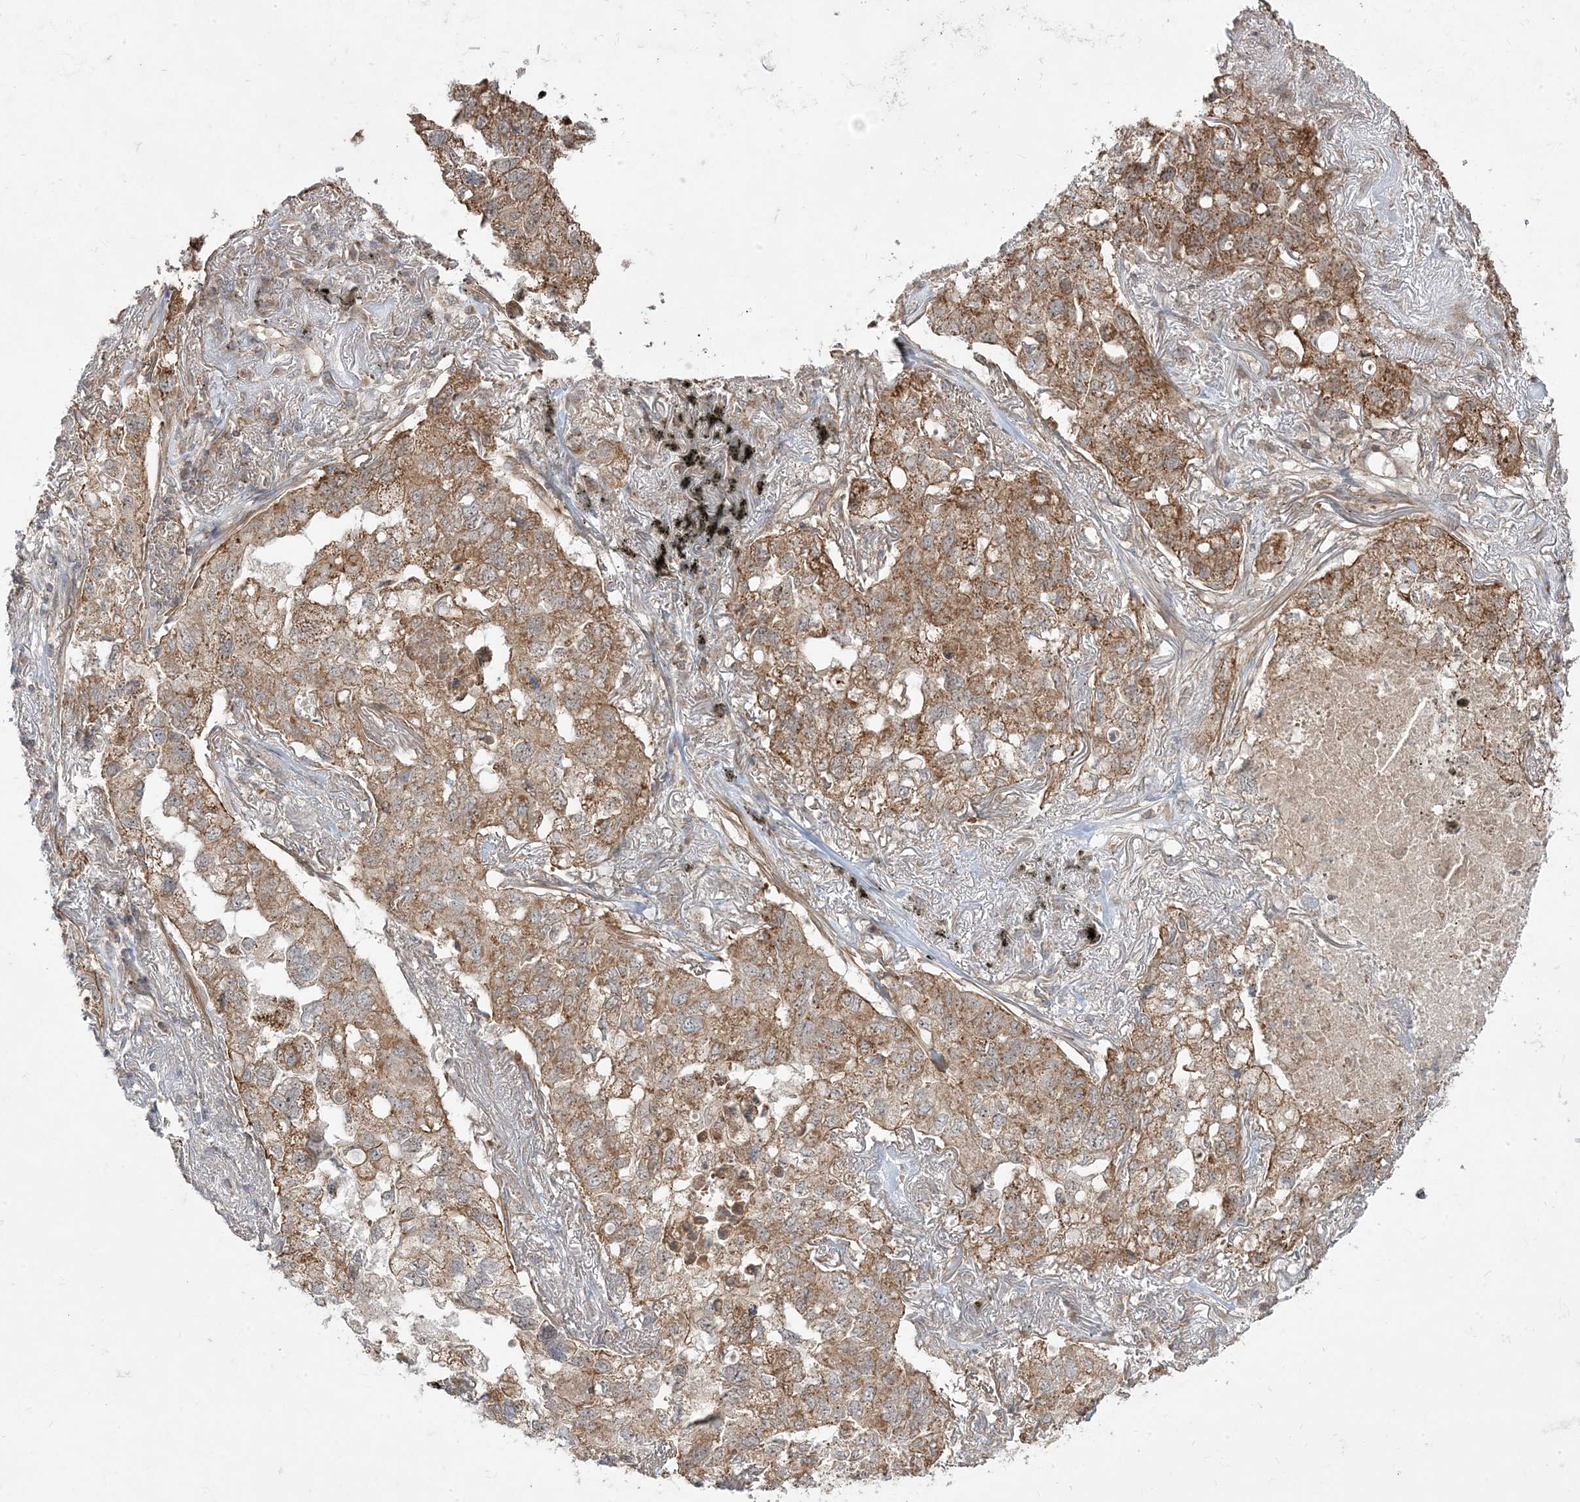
{"staining": {"intensity": "moderate", "quantity": ">75%", "location": "cytoplasmic/membranous"}, "tissue": "lung cancer", "cell_type": "Tumor cells", "image_type": "cancer", "snomed": [{"axis": "morphology", "description": "Adenocarcinoma, NOS"}, {"axis": "topography", "description": "Lung"}], "caption": "Immunohistochemical staining of lung adenocarcinoma exhibits moderate cytoplasmic/membranous protein staining in approximately >75% of tumor cells. The protein is stained brown, and the nuclei are stained in blue (DAB (3,3'-diaminobenzidine) IHC with brightfield microscopy, high magnification).", "gene": "CLUAP1", "patient": {"sex": "male", "age": 65}}